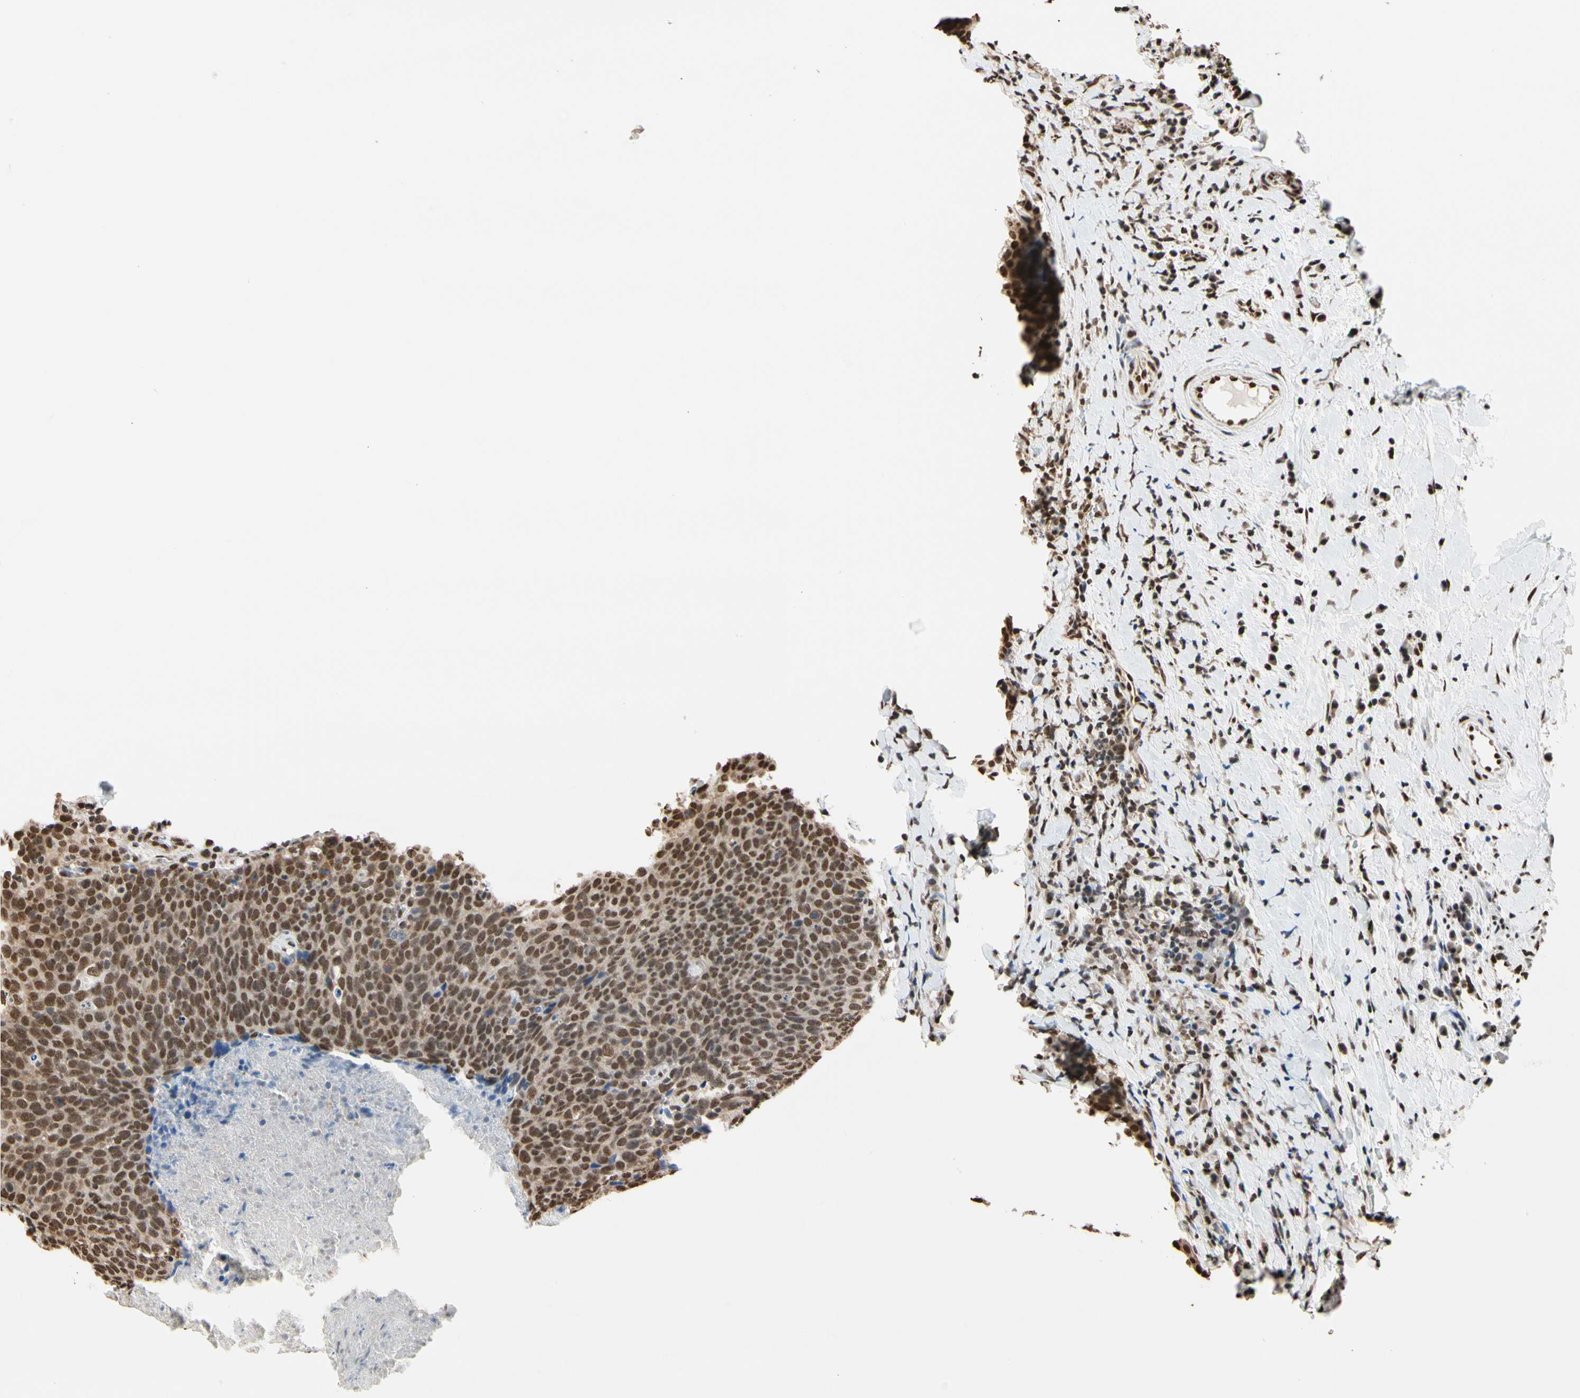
{"staining": {"intensity": "moderate", "quantity": "25%-75%", "location": "nuclear"}, "tissue": "head and neck cancer", "cell_type": "Tumor cells", "image_type": "cancer", "snomed": [{"axis": "morphology", "description": "Squamous cell carcinoma, NOS"}, {"axis": "topography", "description": "Head-Neck"}], "caption": "About 25%-75% of tumor cells in head and neck squamous cell carcinoma reveal moderate nuclear protein positivity as visualized by brown immunohistochemical staining.", "gene": "HNRNPK", "patient": {"sex": "male", "age": 62}}